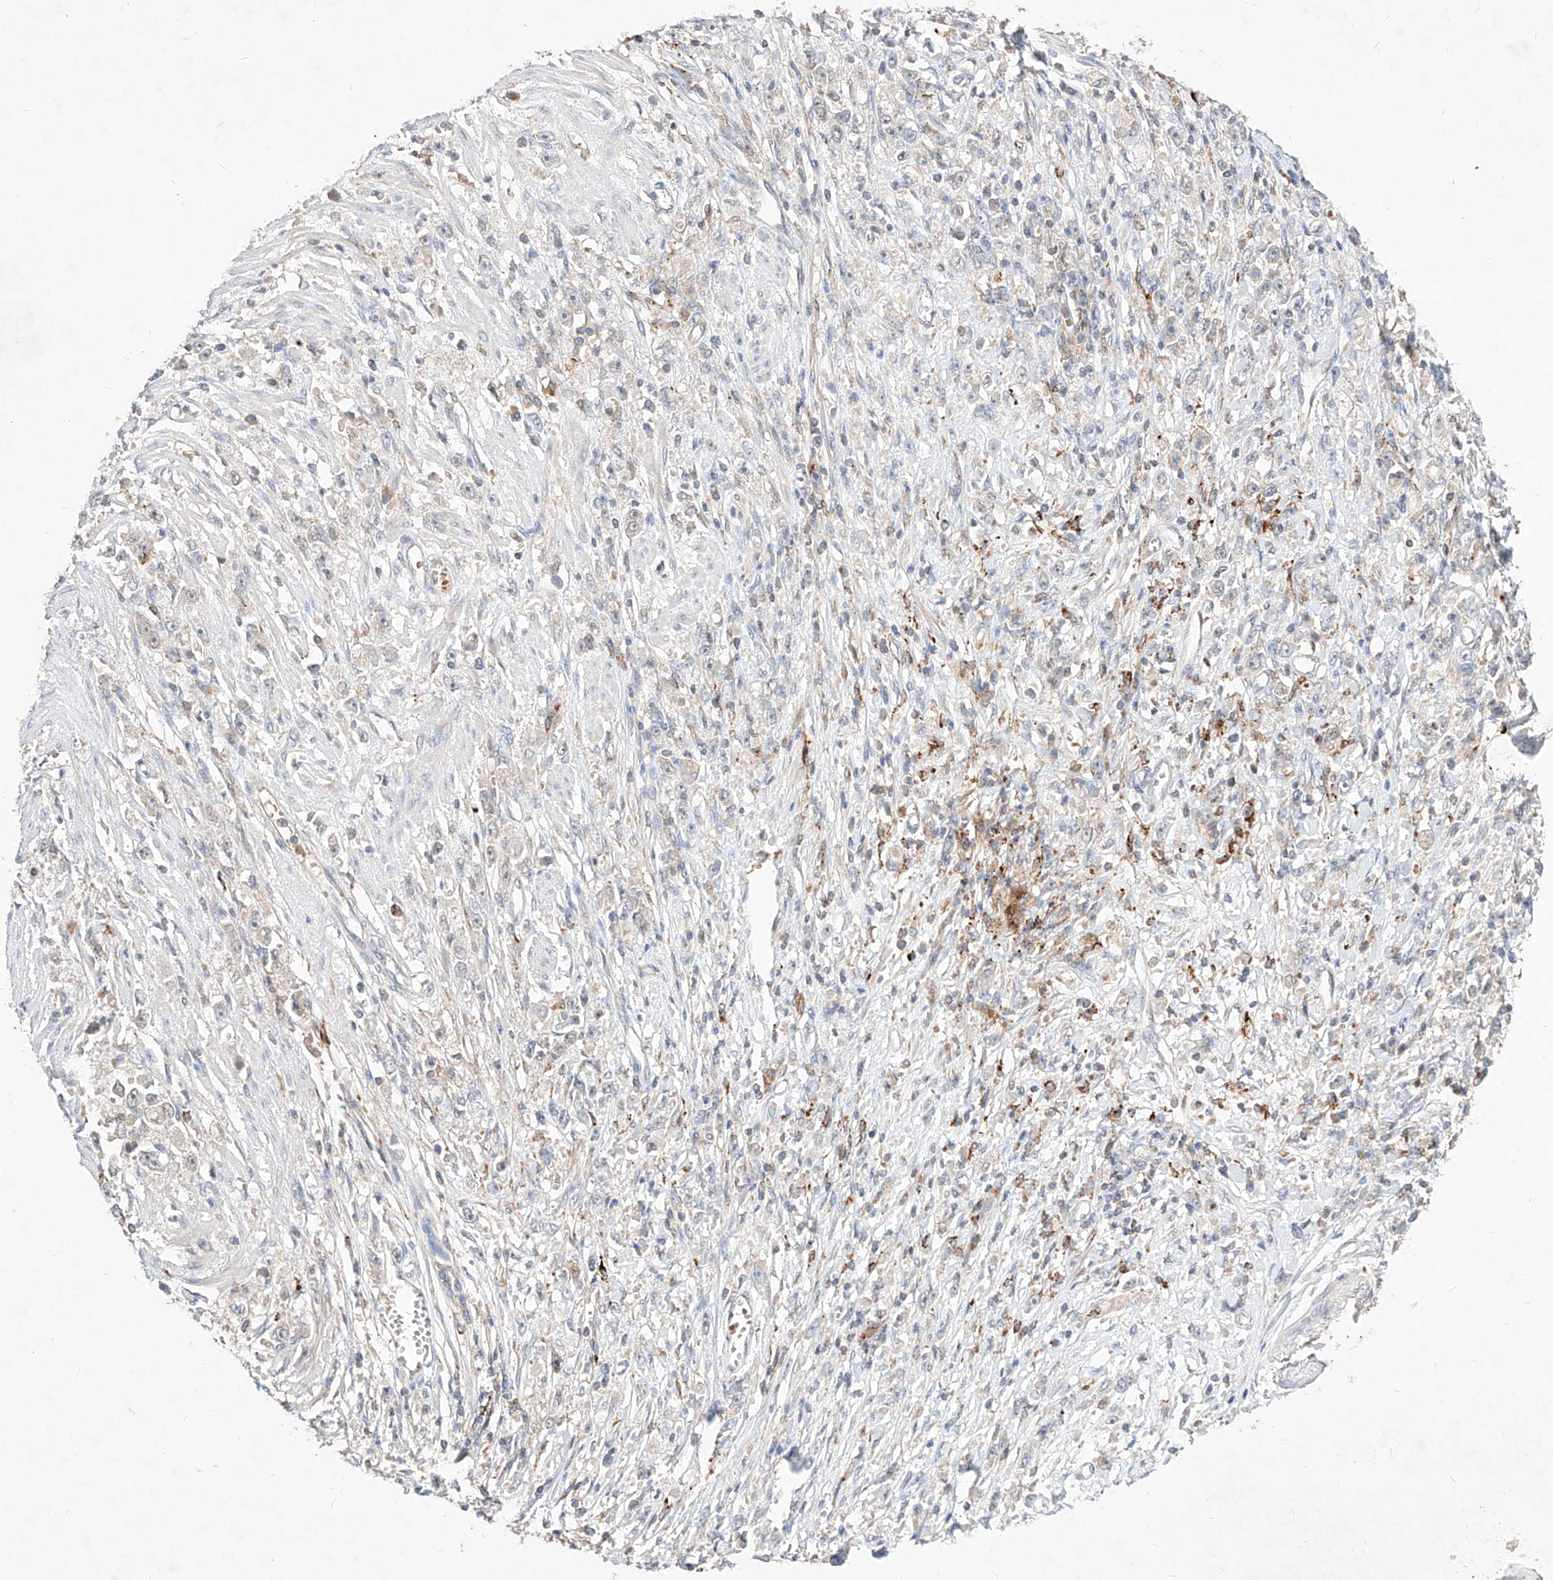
{"staining": {"intensity": "weak", "quantity": "<25%", "location": "cytoplasmic/membranous"}, "tissue": "stomach cancer", "cell_type": "Tumor cells", "image_type": "cancer", "snomed": [{"axis": "morphology", "description": "Adenocarcinoma, NOS"}, {"axis": "topography", "description": "Stomach"}], "caption": "Immunohistochemical staining of human stomach cancer (adenocarcinoma) exhibits no significant positivity in tumor cells.", "gene": "TSNAX", "patient": {"sex": "female", "age": 59}}